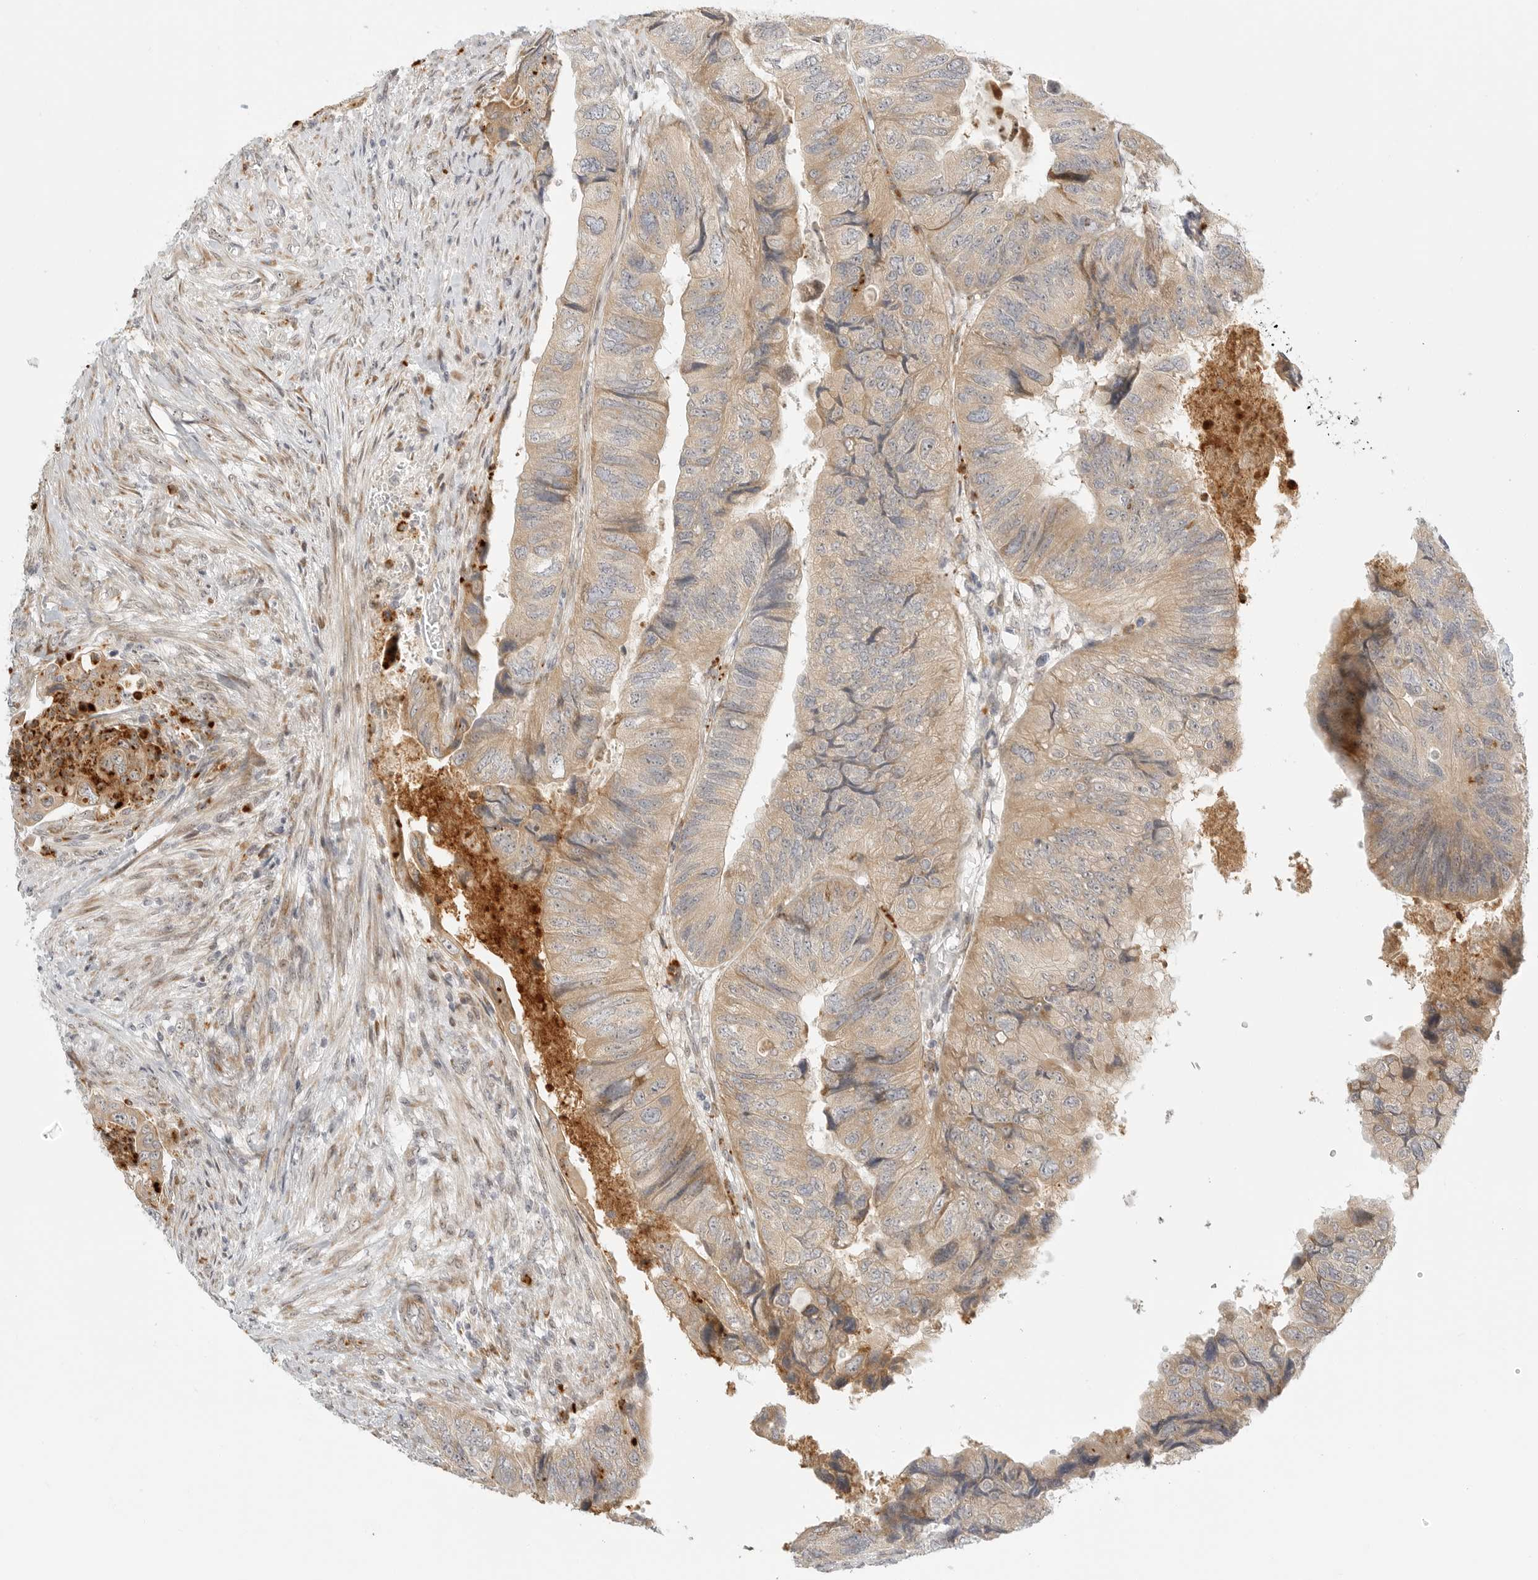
{"staining": {"intensity": "weak", "quantity": ">75%", "location": "cytoplasmic/membranous"}, "tissue": "colorectal cancer", "cell_type": "Tumor cells", "image_type": "cancer", "snomed": [{"axis": "morphology", "description": "Adenocarcinoma, NOS"}, {"axis": "topography", "description": "Rectum"}], "caption": "This is a photomicrograph of immunohistochemistry (IHC) staining of colorectal cancer (adenocarcinoma), which shows weak expression in the cytoplasmic/membranous of tumor cells.", "gene": "DSCC1", "patient": {"sex": "male", "age": 63}}